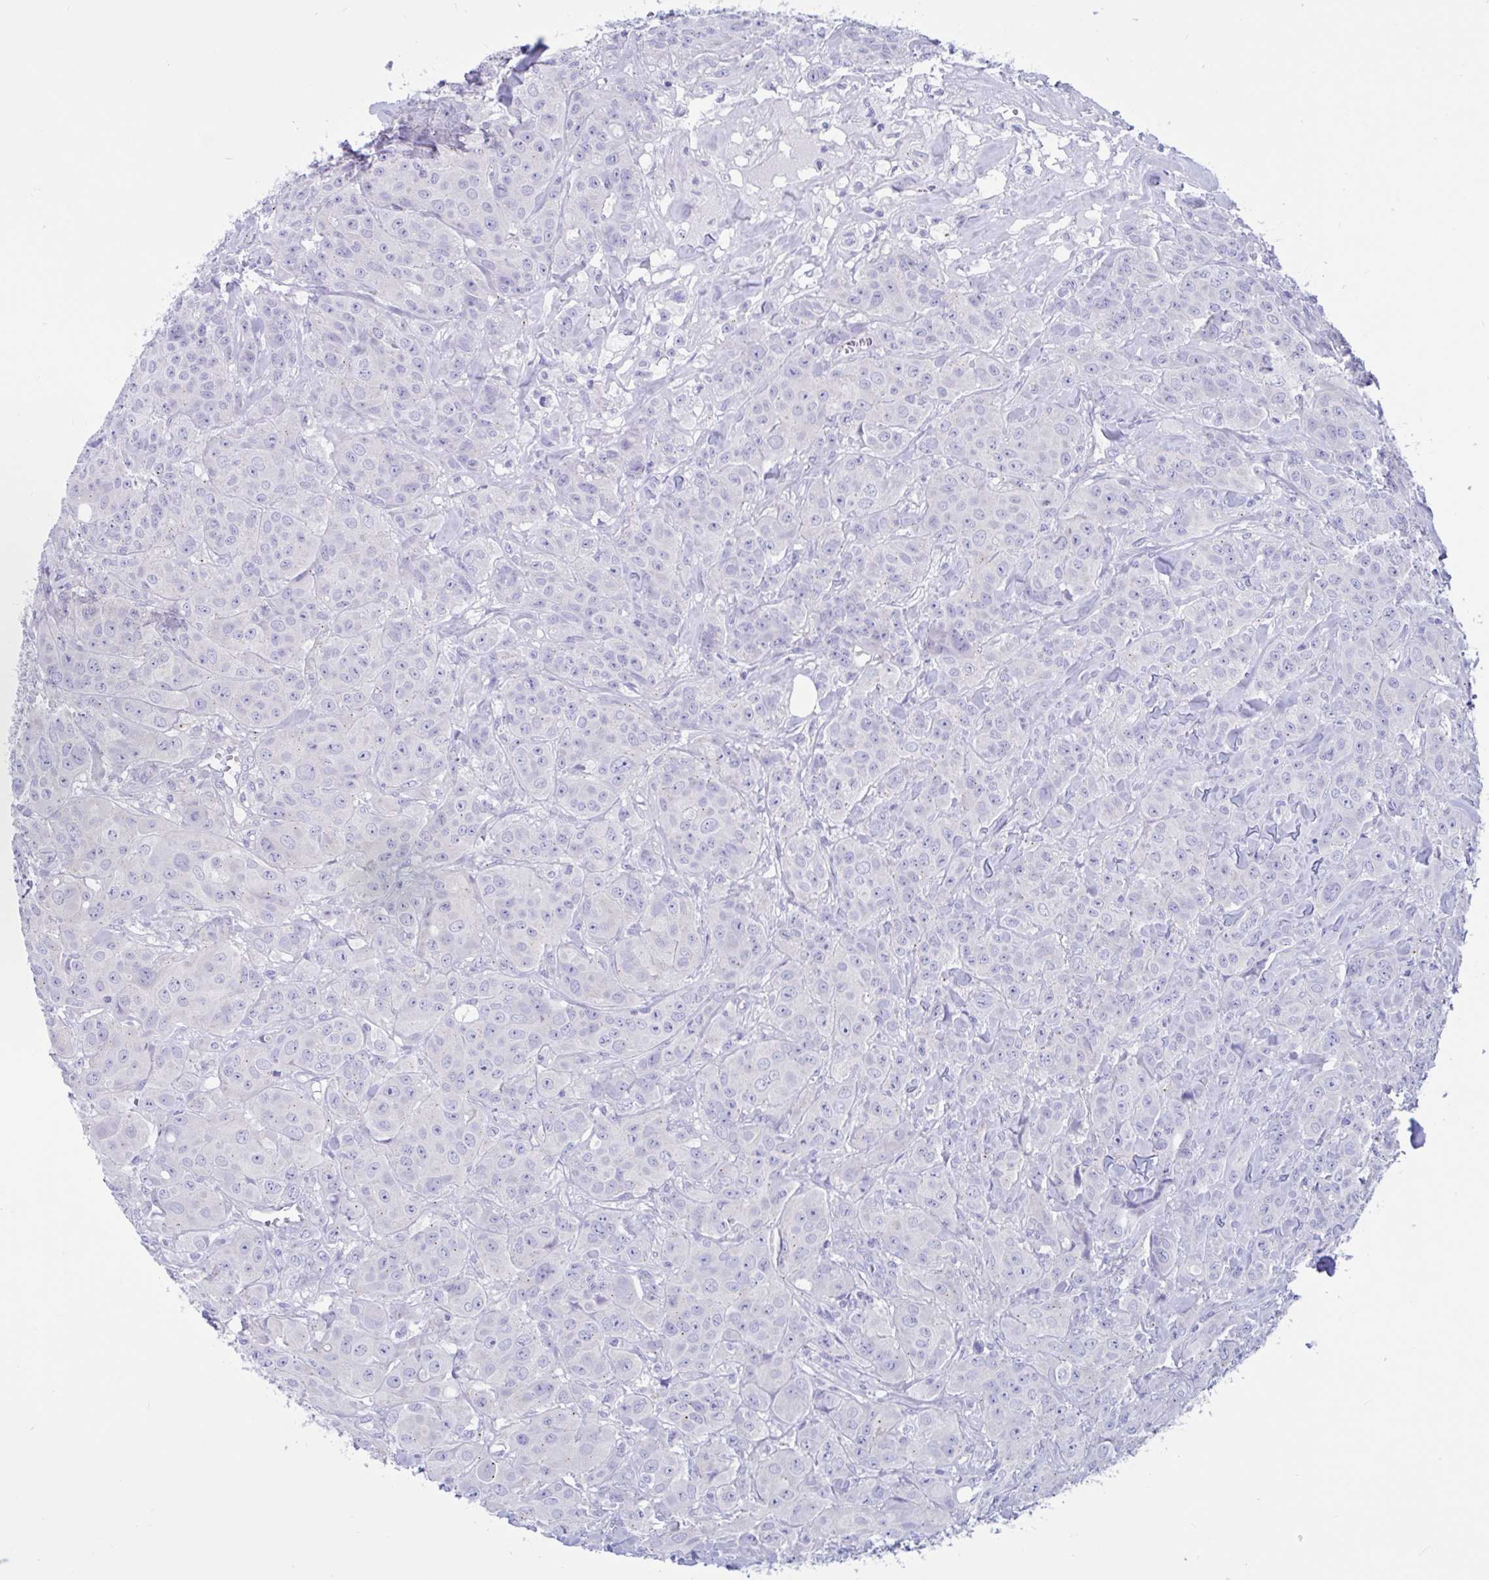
{"staining": {"intensity": "negative", "quantity": "none", "location": "none"}, "tissue": "breast cancer", "cell_type": "Tumor cells", "image_type": "cancer", "snomed": [{"axis": "morphology", "description": "Normal tissue, NOS"}, {"axis": "morphology", "description": "Duct carcinoma"}, {"axis": "topography", "description": "Breast"}], "caption": "Immunohistochemistry image of neoplastic tissue: breast infiltrating ductal carcinoma stained with DAB demonstrates no significant protein staining in tumor cells.", "gene": "RNASE3", "patient": {"sex": "female", "age": 43}}